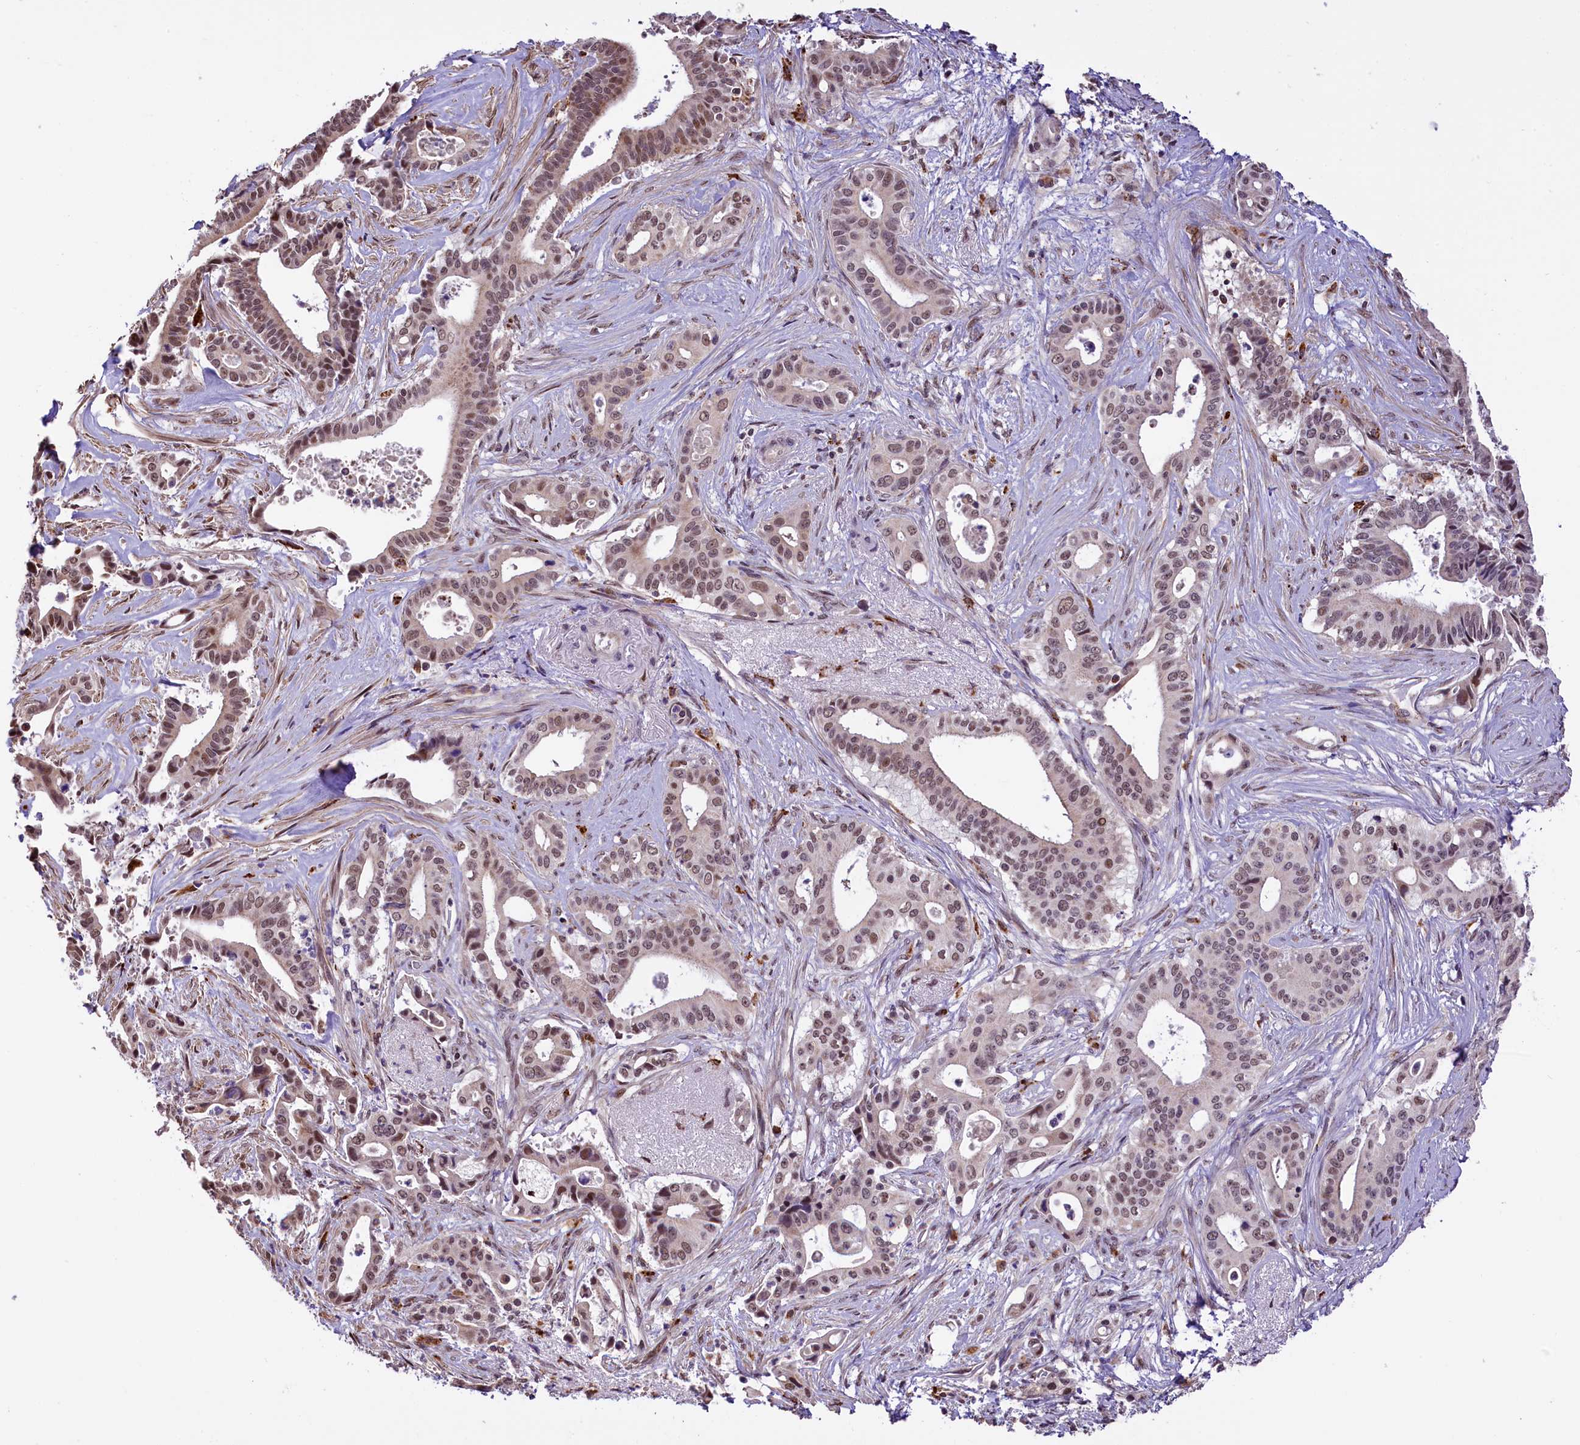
{"staining": {"intensity": "weak", "quantity": ">75%", "location": "nuclear"}, "tissue": "pancreatic cancer", "cell_type": "Tumor cells", "image_type": "cancer", "snomed": [{"axis": "morphology", "description": "Adenocarcinoma, NOS"}, {"axis": "topography", "description": "Pancreas"}], "caption": "Human pancreatic adenocarcinoma stained with a protein marker displays weak staining in tumor cells.", "gene": "MRPL54", "patient": {"sex": "female", "age": 77}}